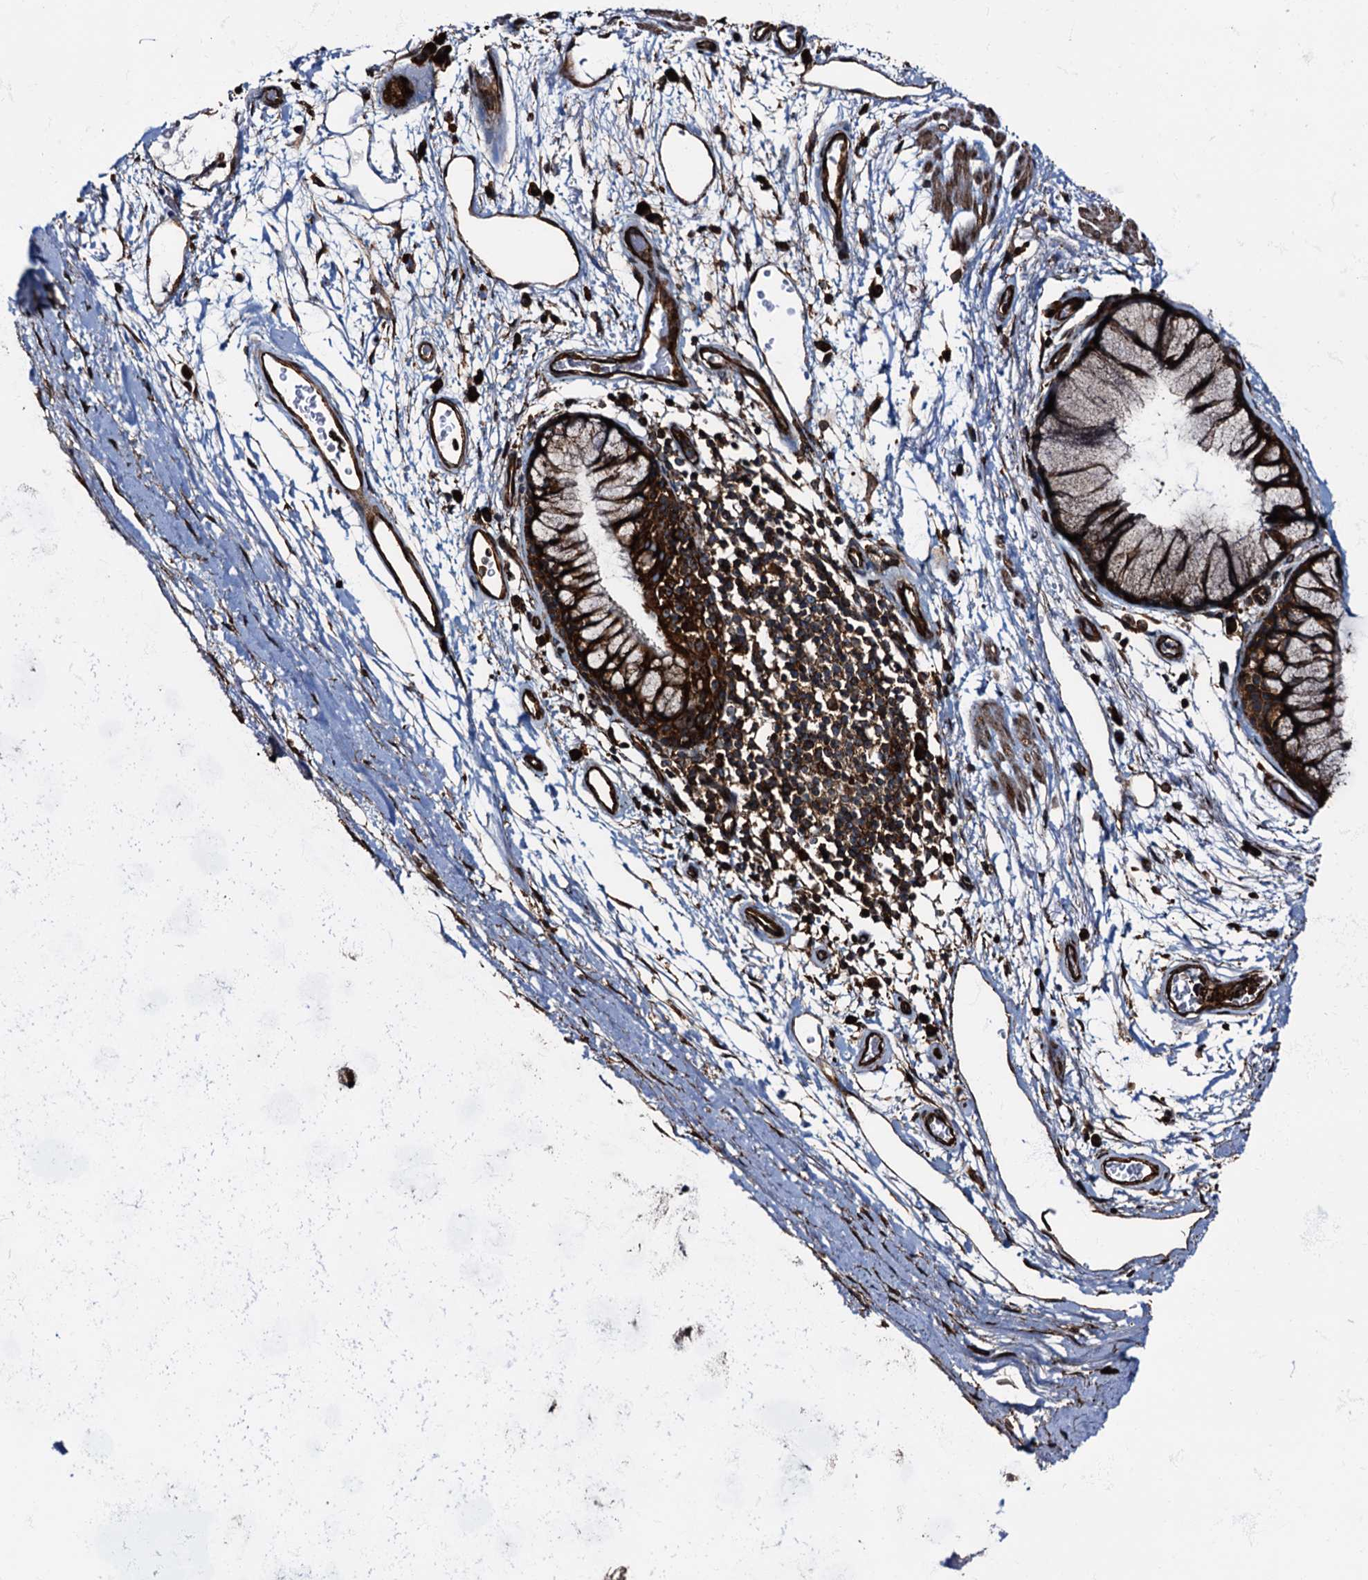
{"staining": {"intensity": "strong", "quantity": ">75%", "location": "cytoplasmic/membranous"}, "tissue": "bronchus", "cell_type": "Respiratory epithelial cells", "image_type": "normal", "snomed": [{"axis": "morphology", "description": "Normal tissue, NOS"}, {"axis": "topography", "description": "Bronchus"}], "caption": "IHC photomicrograph of benign bronchus stained for a protein (brown), which exhibits high levels of strong cytoplasmic/membranous staining in about >75% of respiratory epithelial cells.", "gene": "ATP2C1", "patient": {"sex": "male", "age": 65}}